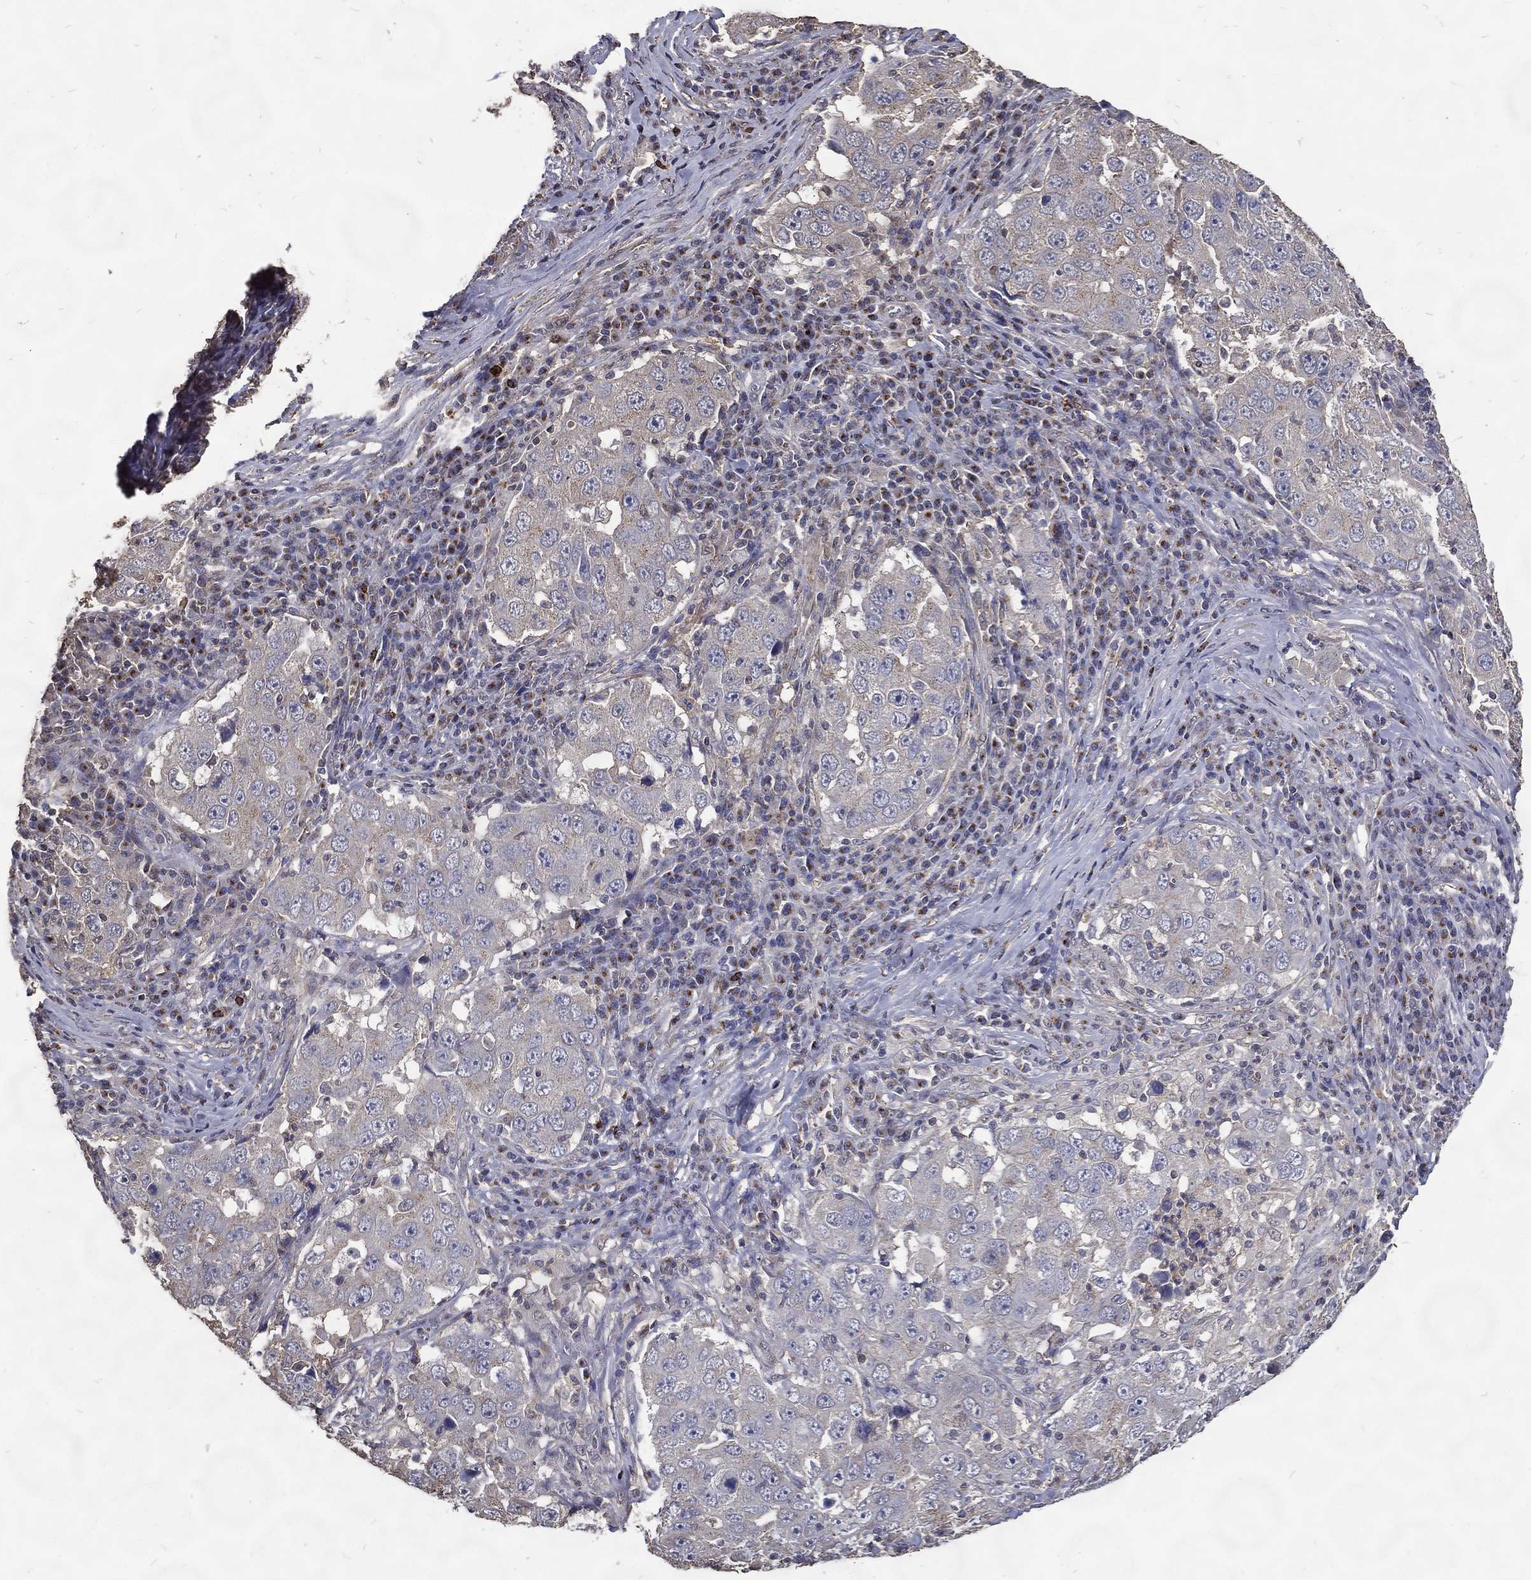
{"staining": {"intensity": "negative", "quantity": "none", "location": "none"}, "tissue": "lung cancer", "cell_type": "Tumor cells", "image_type": "cancer", "snomed": [{"axis": "morphology", "description": "Adenocarcinoma, NOS"}, {"axis": "topography", "description": "Lung"}], "caption": "High magnification brightfield microscopy of lung cancer (adenocarcinoma) stained with DAB (brown) and counterstained with hematoxylin (blue): tumor cells show no significant positivity.", "gene": "GPR183", "patient": {"sex": "male", "age": 73}}